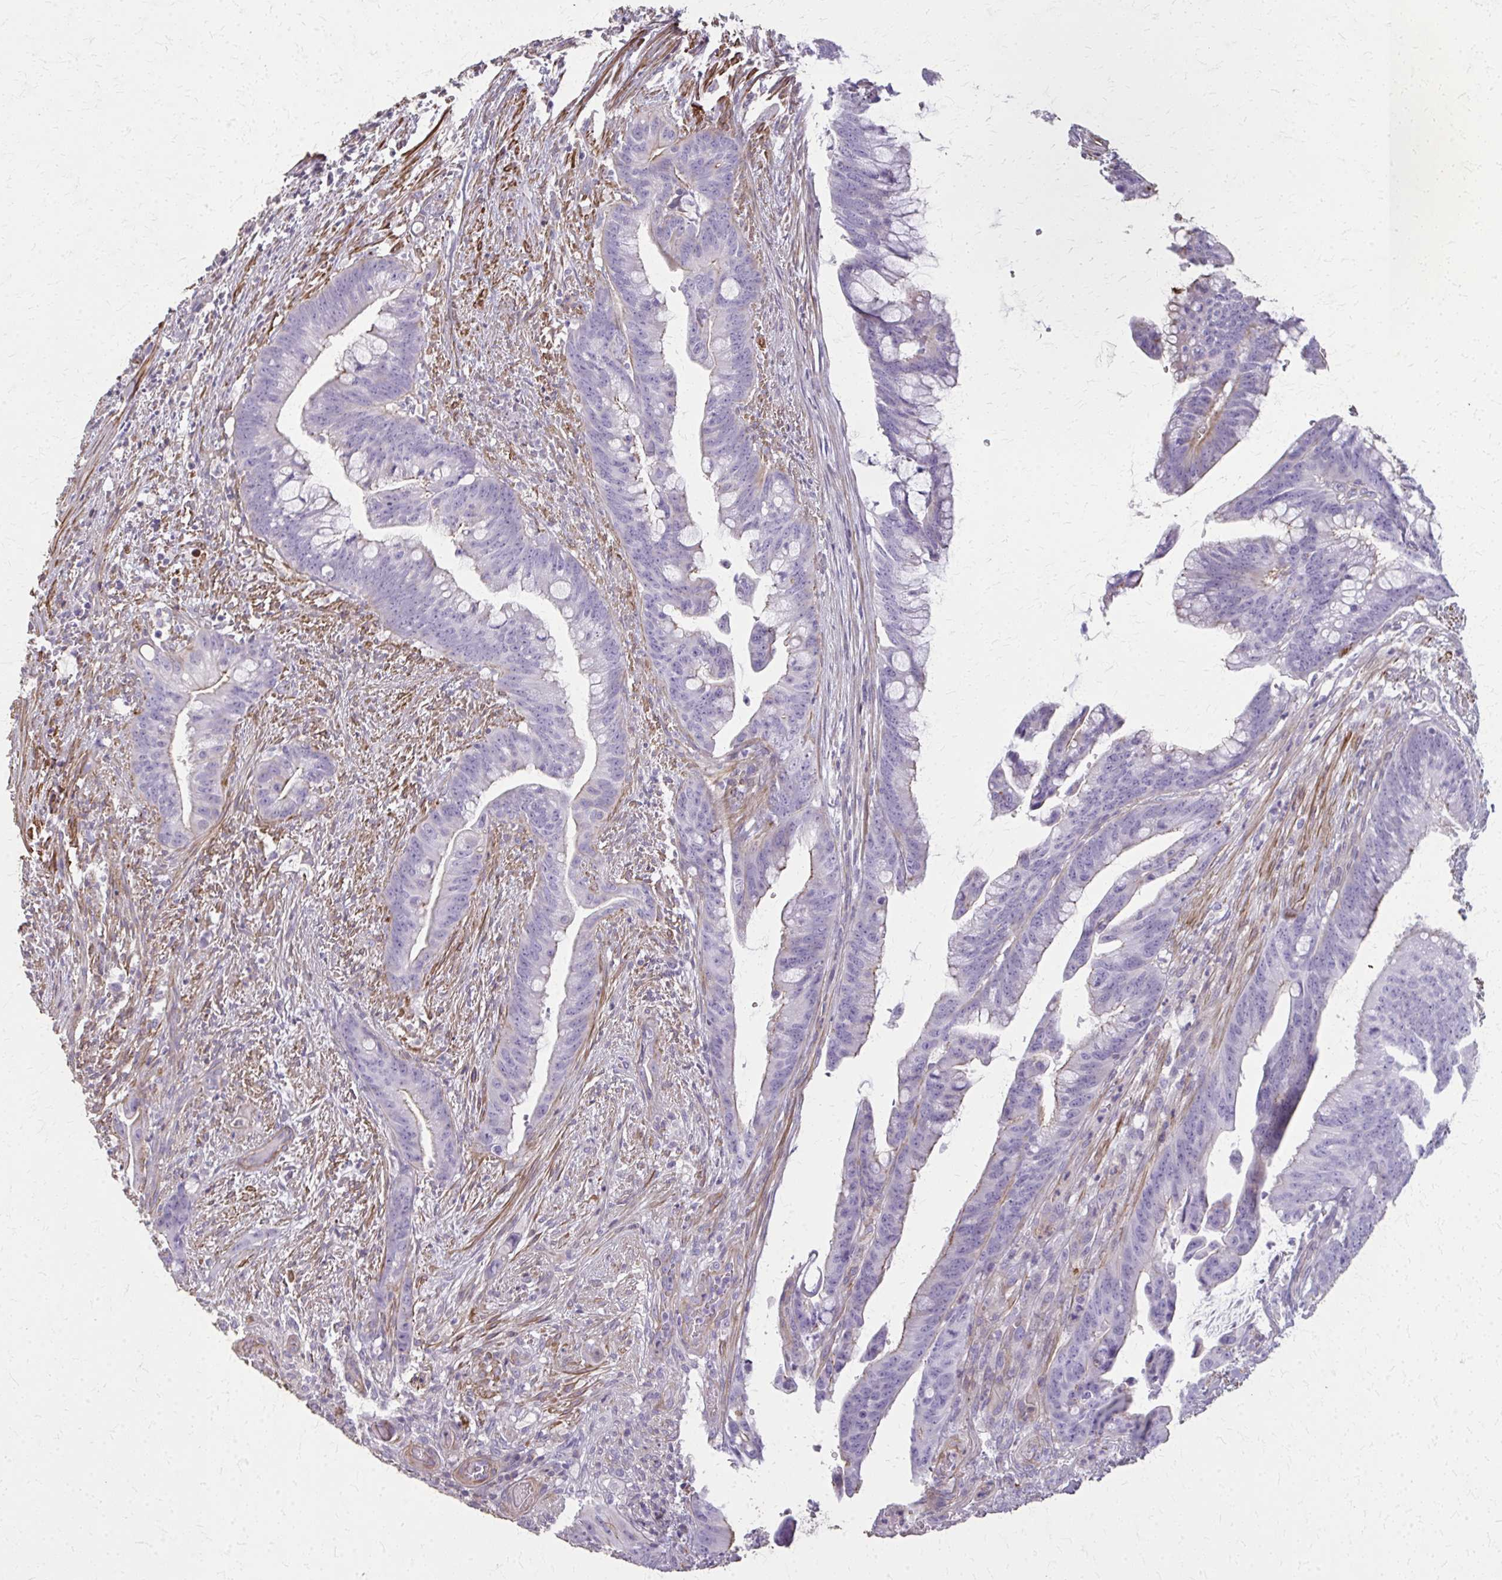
{"staining": {"intensity": "weak", "quantity": "<25%", "location": "cytoplasmic/membranous"}, "tissue": "colorectal cancer", "cell_type": "Tumor cells", "image_type": "cancer", "snomed": [{"axis": "morphology", "description": "Adenocarcinoma, NOS"}, {"axis": "topography", "description": "Colon"}], "caption": "There is no significant positivity in tumor cells of adenocarcinoma (colorectal). (DAB (3,3'-diaminobenzidine) IHC, high magnification).", "gene": "TENM4", "patient": {"sex": "male", "age": 62}}